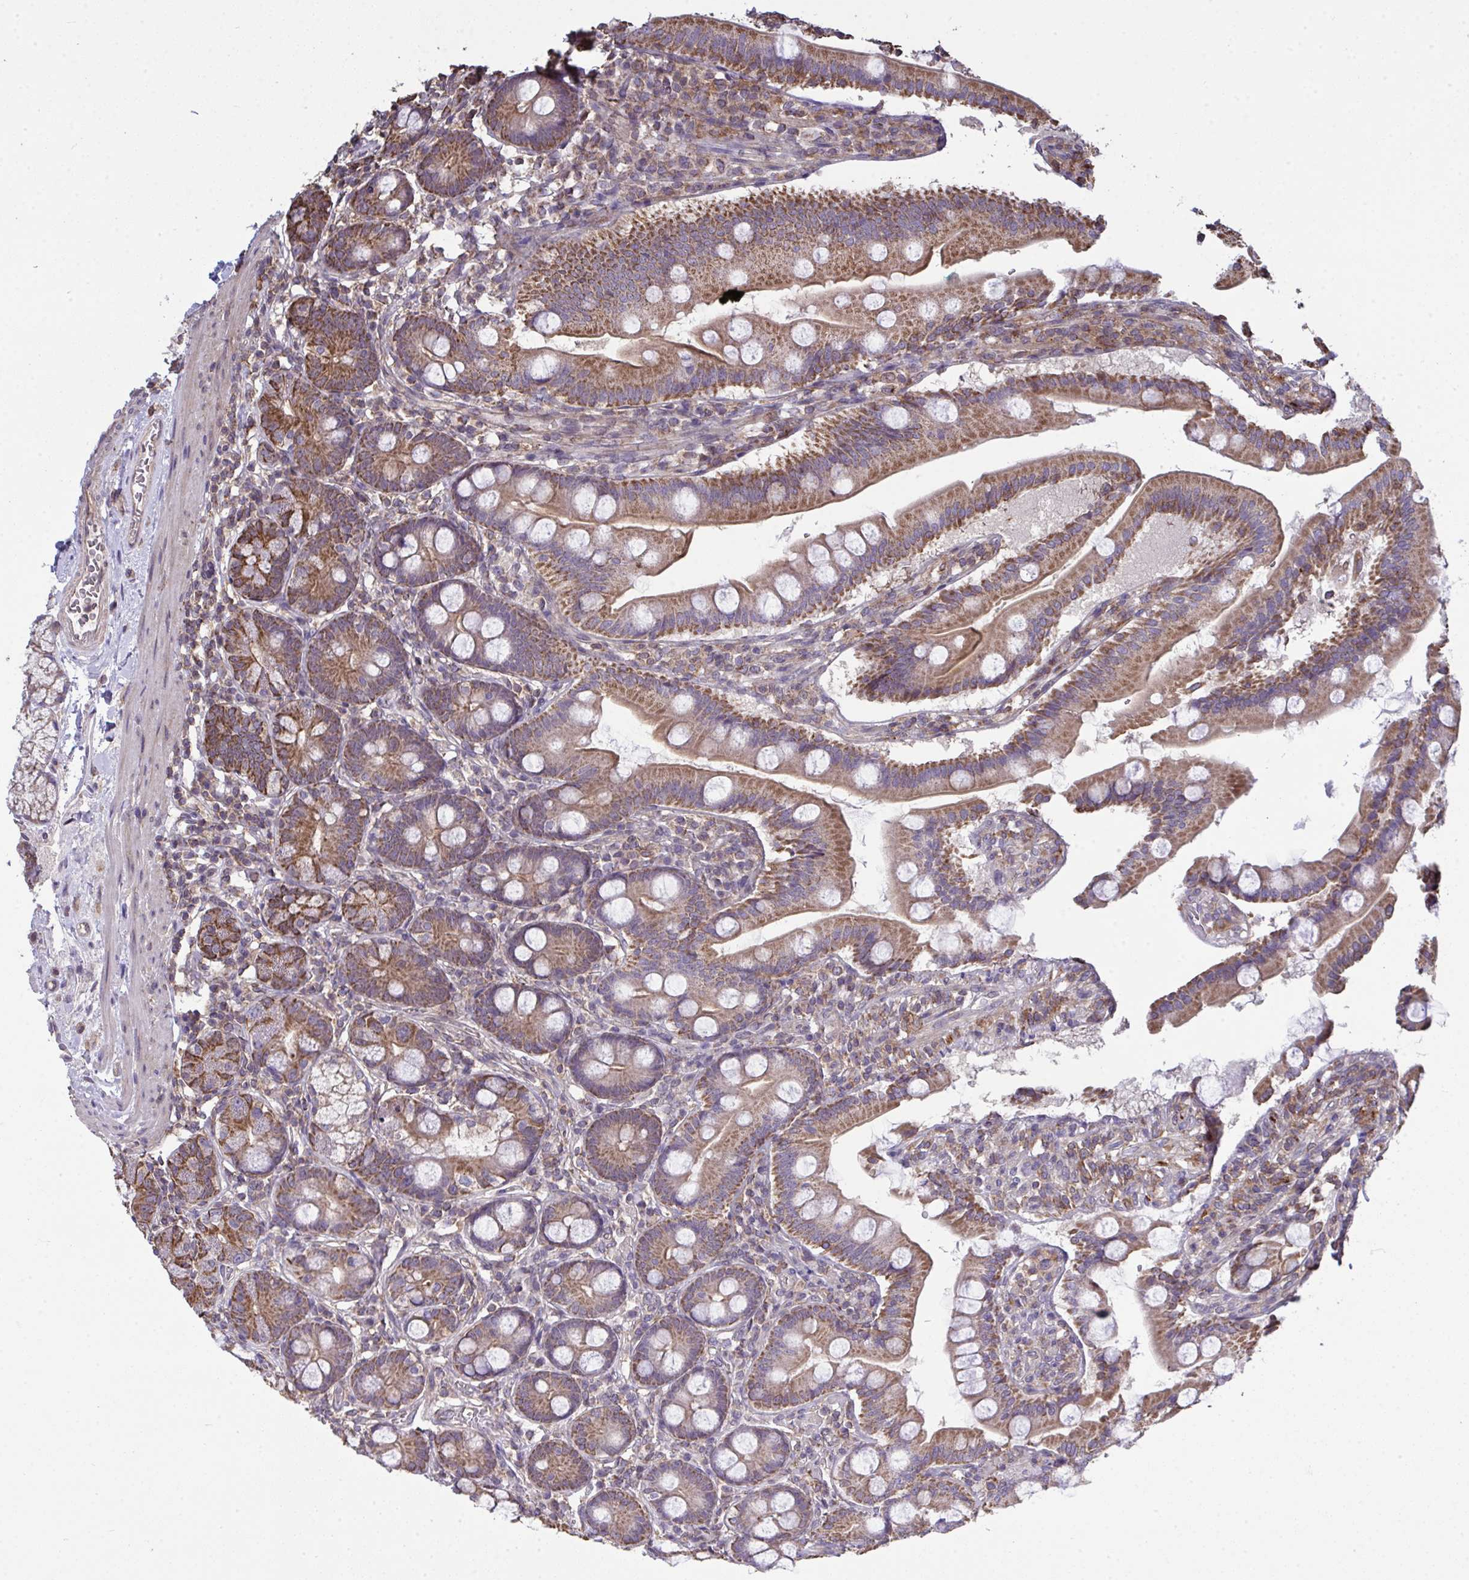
{"staining": {"intensity": "moderate", "quantity": ">75%", "location": "cytoplasmic/membranous"}, "tissue": "duodenum", "cell_type": "Glandular cells", "image_type": "normal", "snomed": [{"axis": "morphology", "description": "Normal tissue, NOS"}, {"axis": "topography", "description": "Duodenum"}], "caption": "The histopathology image demonstrates immunohistochemical staining of normal duodenum. There is moderate cytoplasmic/membranous staining is seen in approximately >75% of glandular cells. (brown staining indicates protein expression, while blue staining denotes nuclei).", "gene": "PPM1H", "patient": {"sex": "female", "age": 67}}